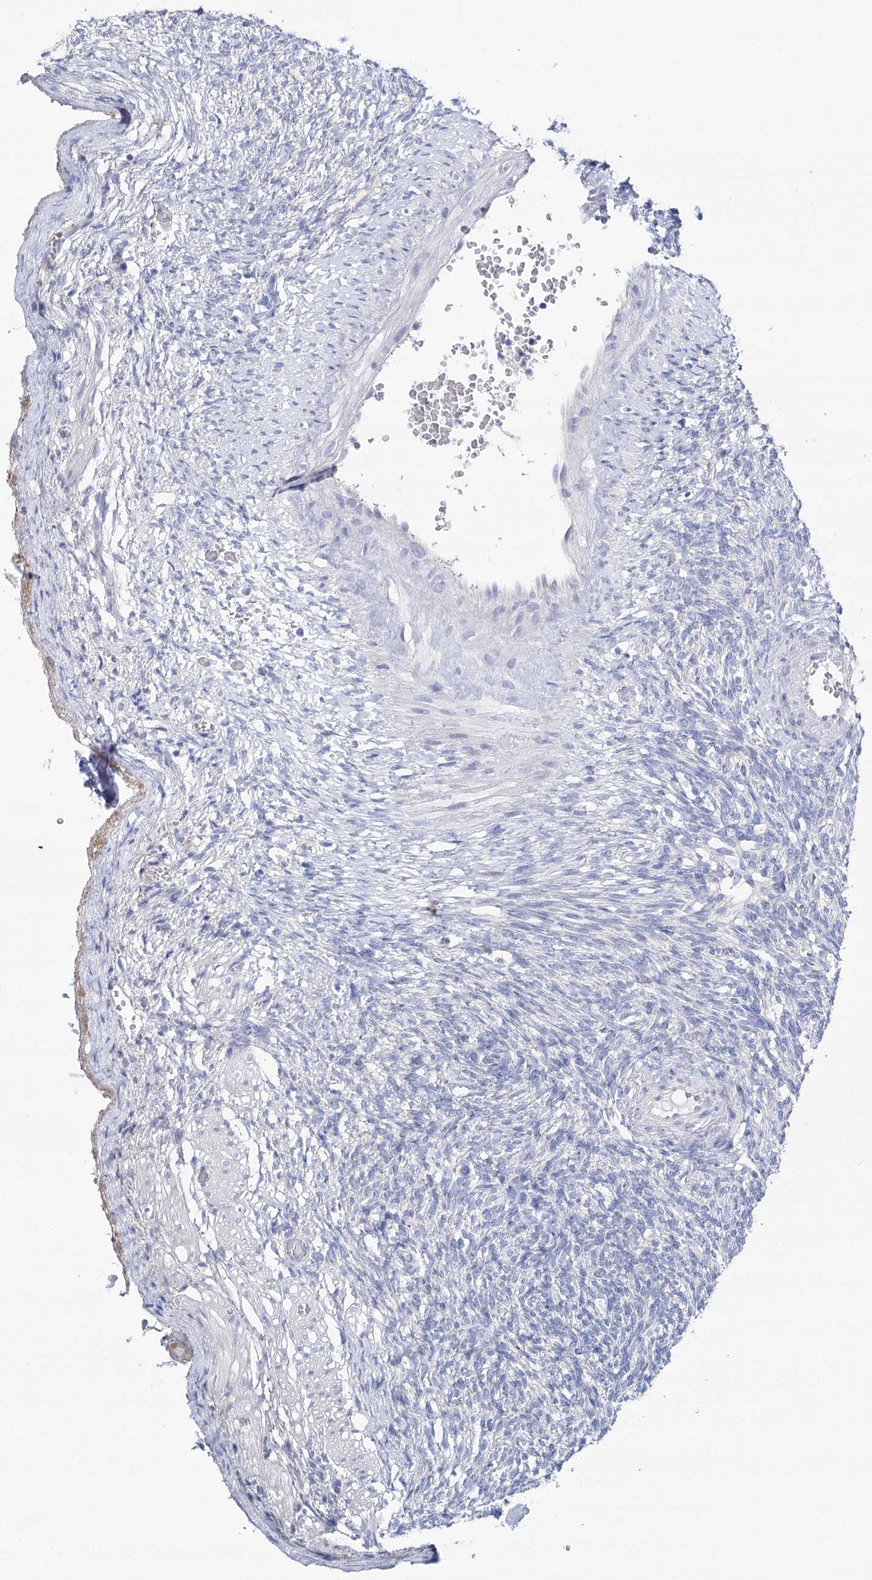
{"staining": {"intensity": "negative", "quantity": "none", "location": "none"}, "tissue": "ovary", "cell_type": "Follicle cells", "image_type": "normal", "snomed": [{"axis": "morphology", "description": "Normal tissue, NOS"}, {"axis": "topography", "description": "Ovary"}], "caption": "Immunohistochemistry micrograph of unremarkable ovary stained for a protein (brown), which reveals no positivity in follicle cells. Nuclei are stained in blue.", "gene": "NRAP", "patient": {"sex": "female", "age": 34}}